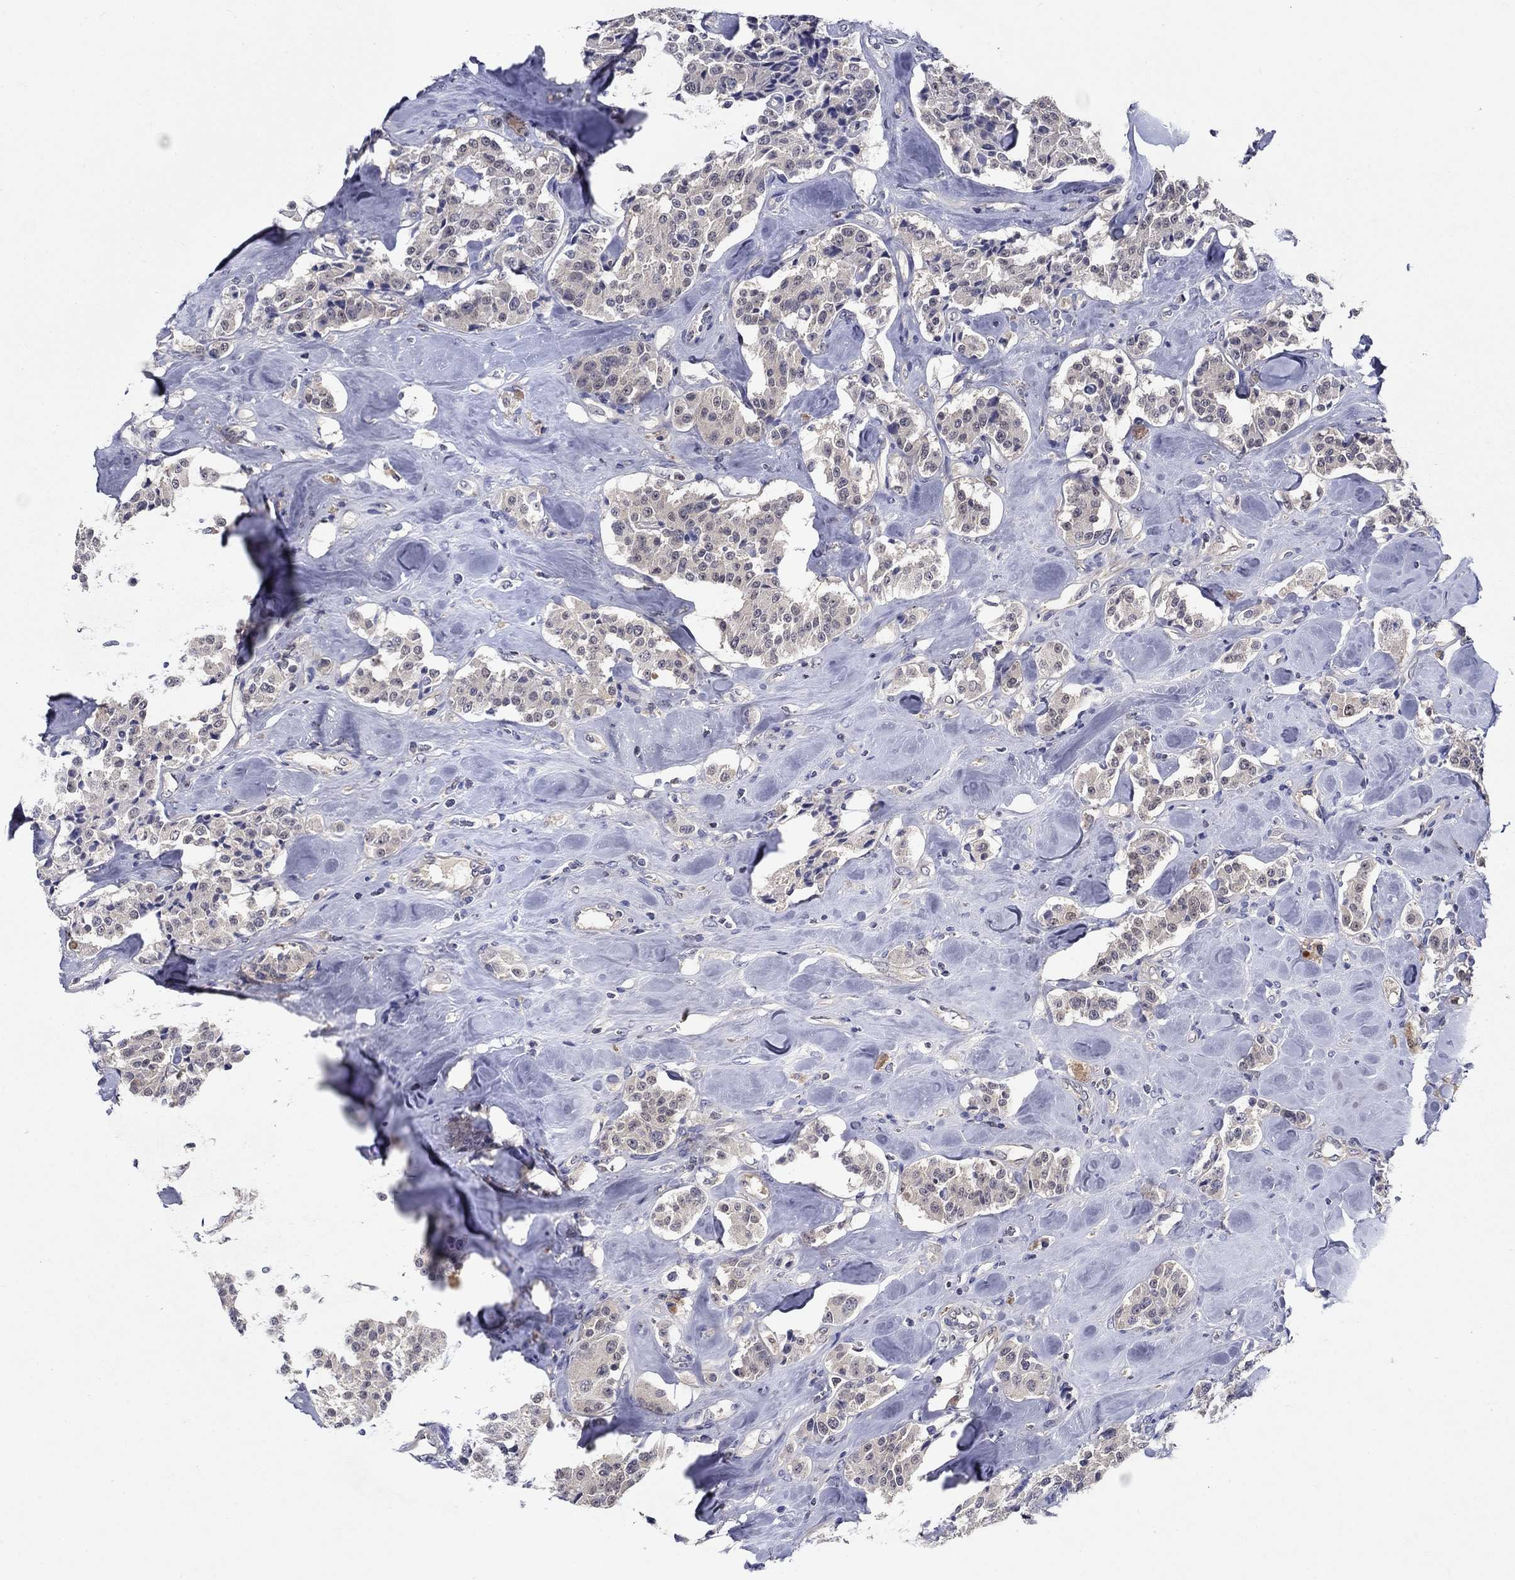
{"staining": {"intensity": "negative", "quantity": "none", "location": "none"}, "tissue": "carcinoid", "cell_type": "Tumor cells", "image_type": "cancer", "snomed": [{"axis": "morphology", "description": "Carcinoid, malignant, NOS"}, {"axis": "topography", "description": "Pancreas"}], "caption": "Human carcinoid stained for a protein using IHC demonstrates no positivity in tumor cells.", "gene": "GLTP", "patient": {"sex": "male", "age": 41}}